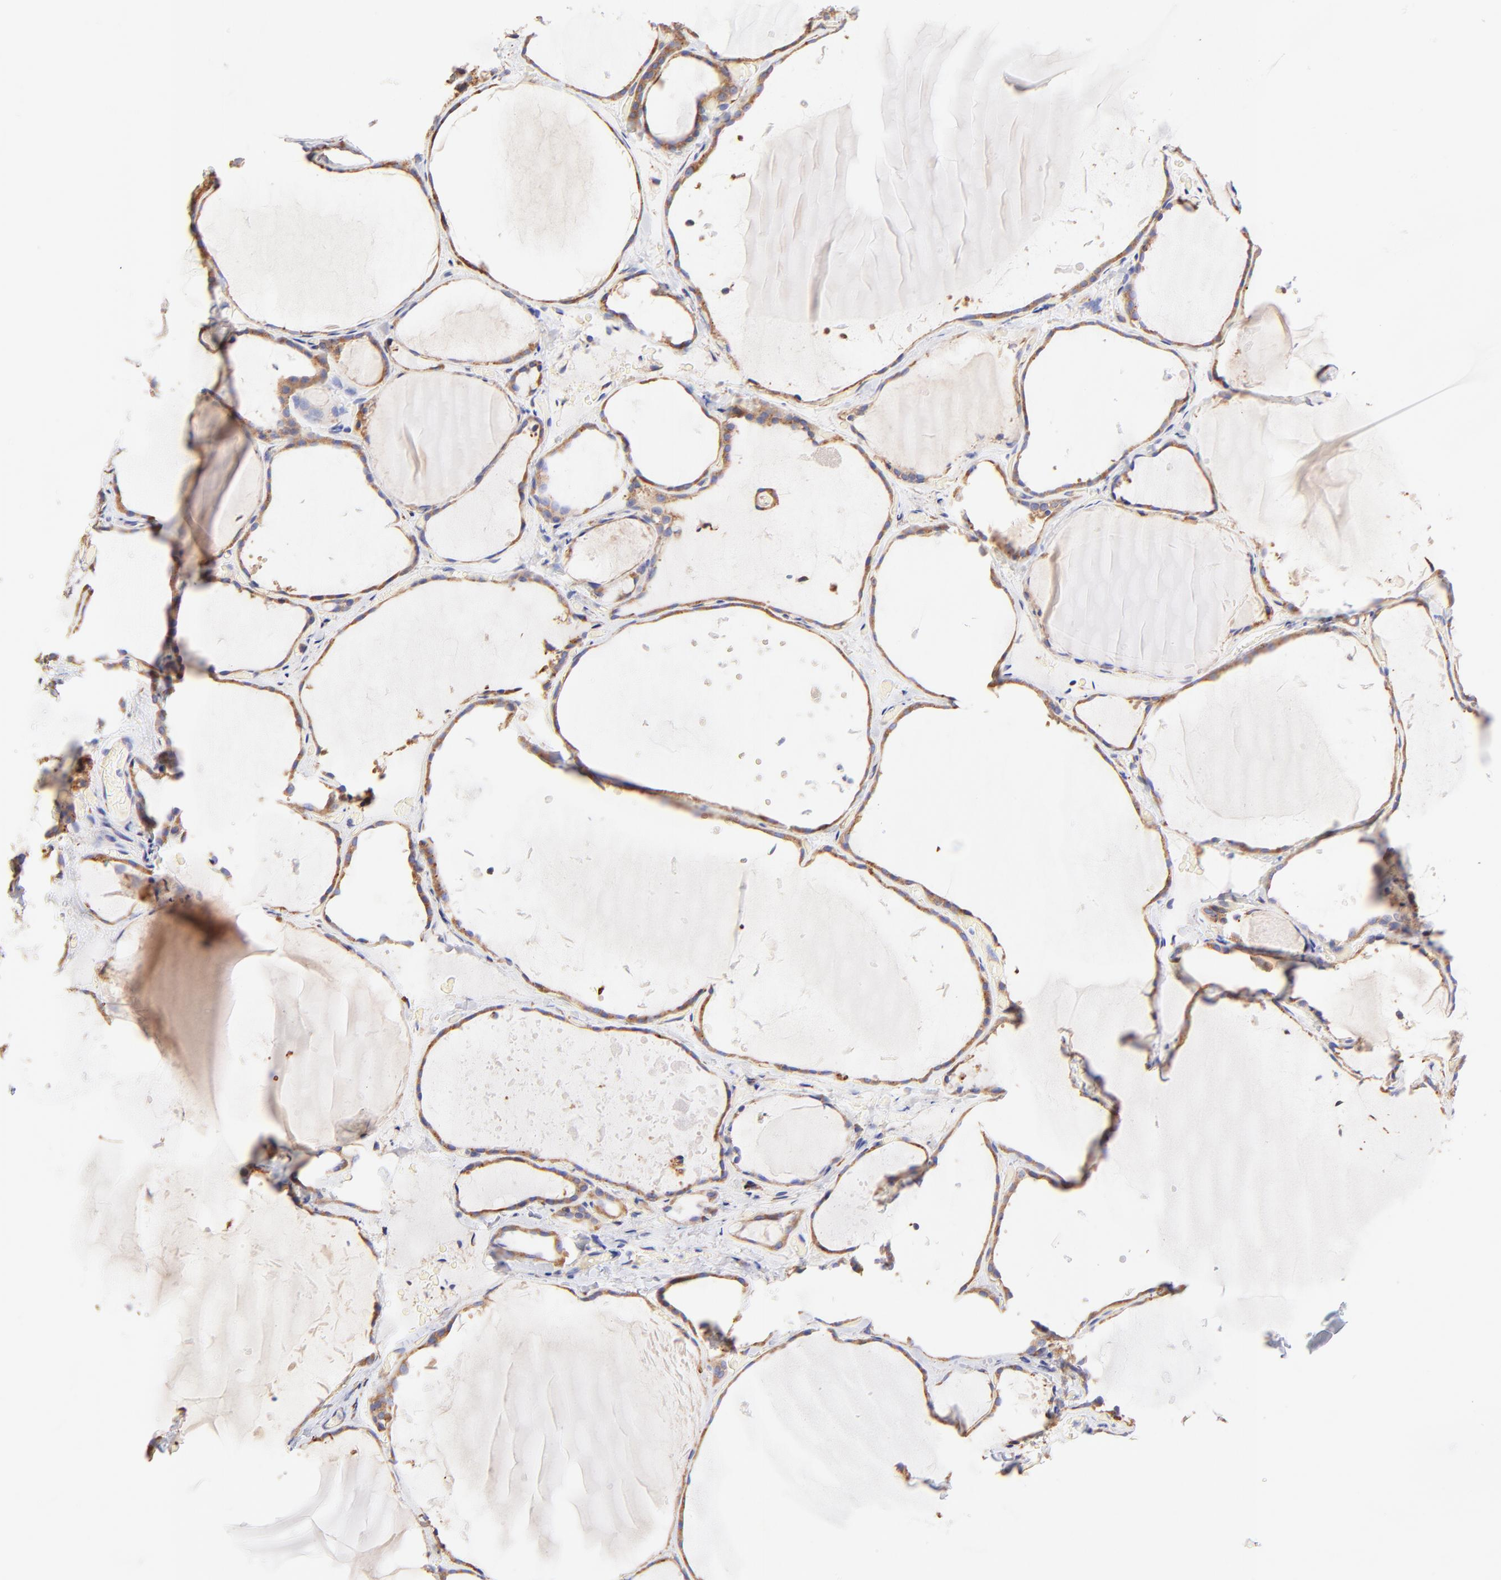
{"staining": {"intensity": "moderate", "quantity": ">75%", "location": "cytoplasmic/membranous"}, "tissue": "thyroid gland", "cell_type": "Glandular cells", "image_type": "normal", "snomed": [{"axis": "morphology", "description": "Normal tissue, NOS"}, {"axis": "topography", "description": "Thyroid gland"}], "caption": "Immunohistochemistry (DAB (3,3'-diaminobenzidine)) staining of benign thyroid gland reveals moderate cytoplasmic/membranous protein positivity in about >75% of glandular cells.", "gene": "RPL30", "patient": {"sex": "female", "age": 22}}